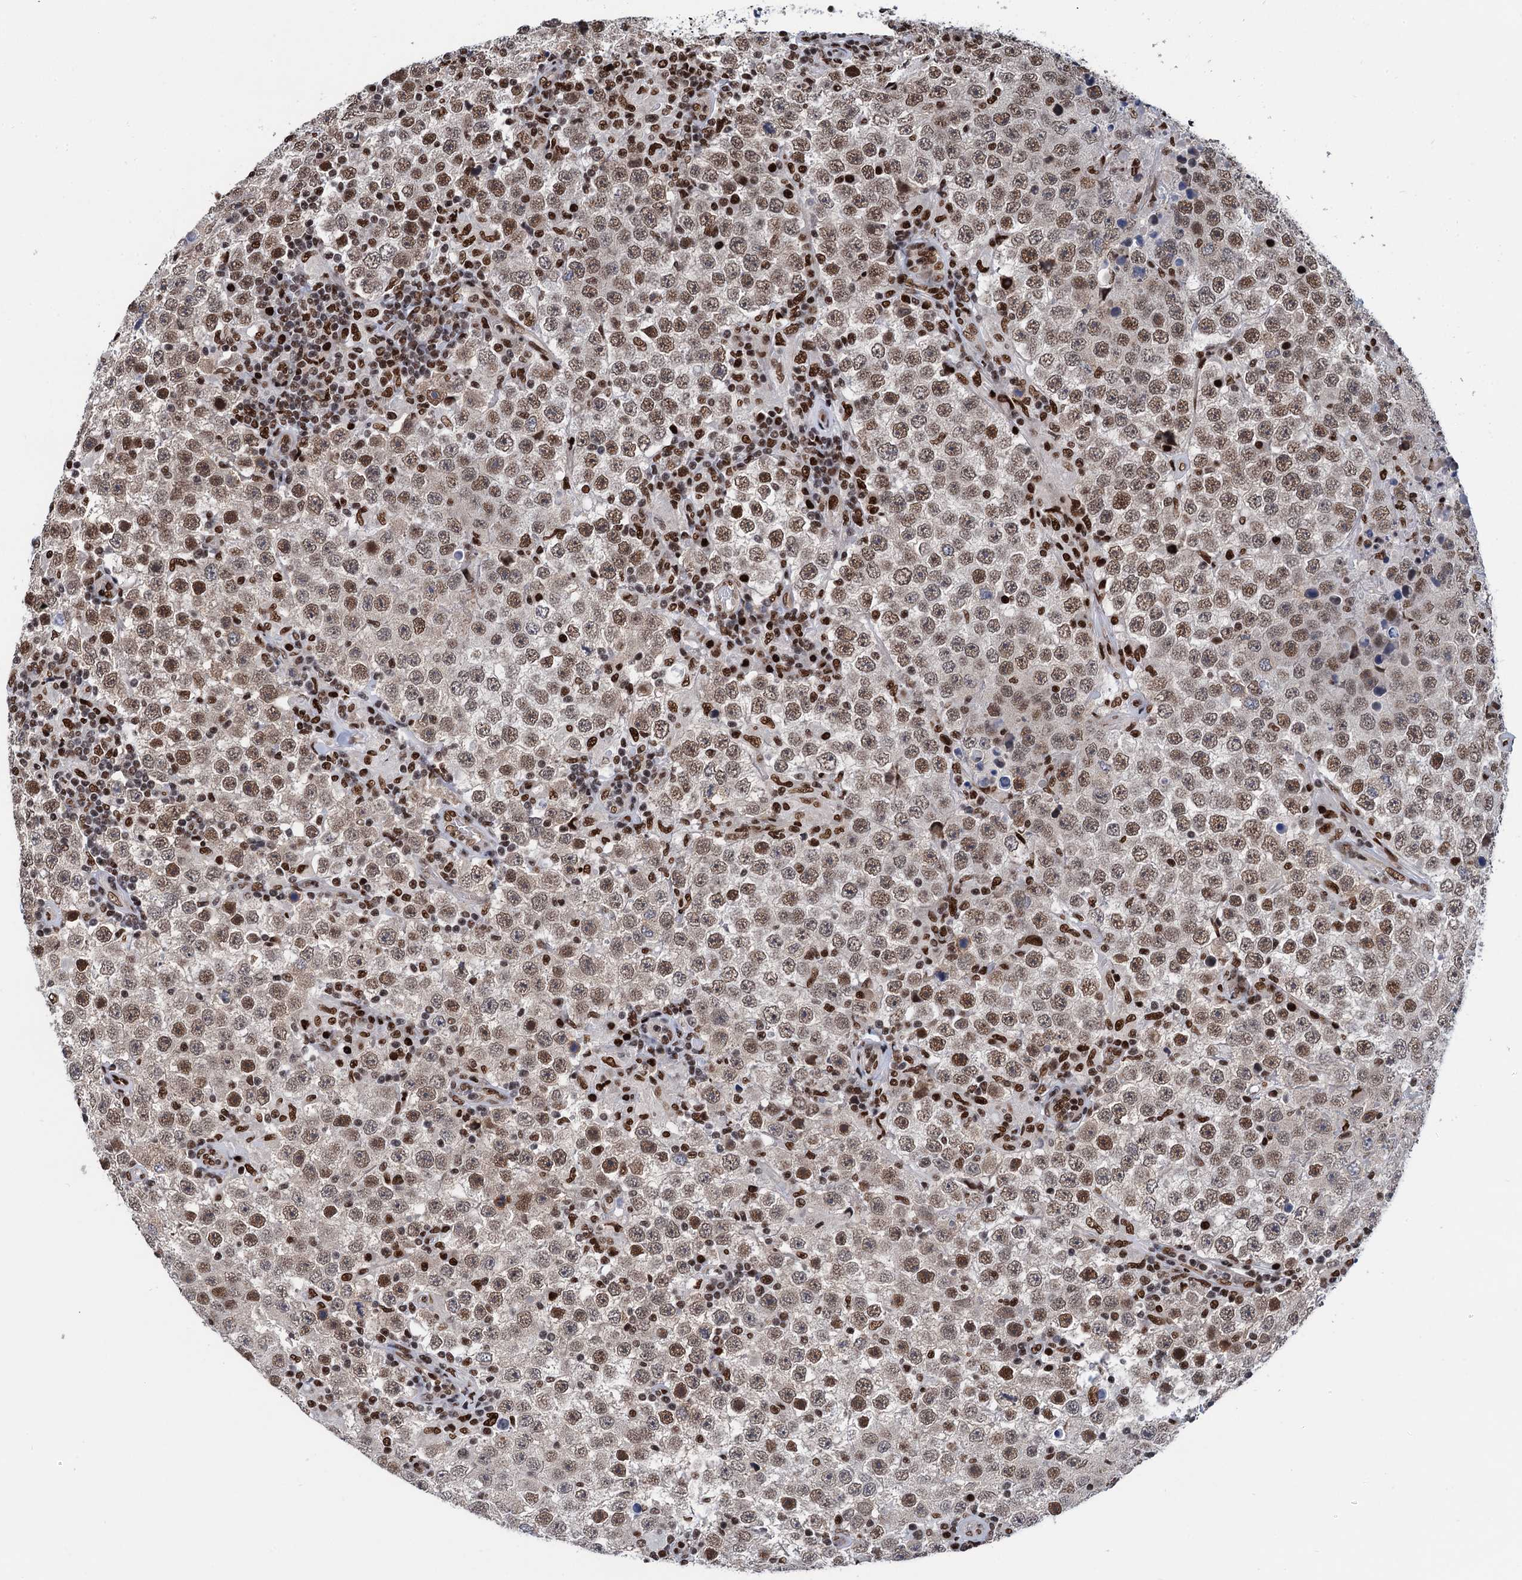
{"staining": {"intensity": "moderate", "quantity": ">75%", "location": "nuclear"}, "tissue": "testis cancer", "cell_type": "Tumor cells", "image_type": "cancer", "snomed": [{"axis": "morphology", "description": "Normal tissue, NOS"}, {"axis": "morphology", "description": "Urothelial carcinoma, High grade"}, {"axis": "morphology", "description": "Seminoma, NOS"}, {"axis": "morphology", "description": "Carcinoma, Embryonal, NOS"}, {"axis": "topography", "description": "Urinary bladder"}, {"axis": "topography", "description": "Testis"}], "caption": "Testis cancer (embryonal carcinoma) was stained to show a protein in brown. There is medium levels of moderate nuclear expression in about >75% of tumor cells. The protein of interest is shown in brown color, while the nuclei are stained blue.", "gene": "PPP4R1", "patient": {"sex": "male", "age": 41}}